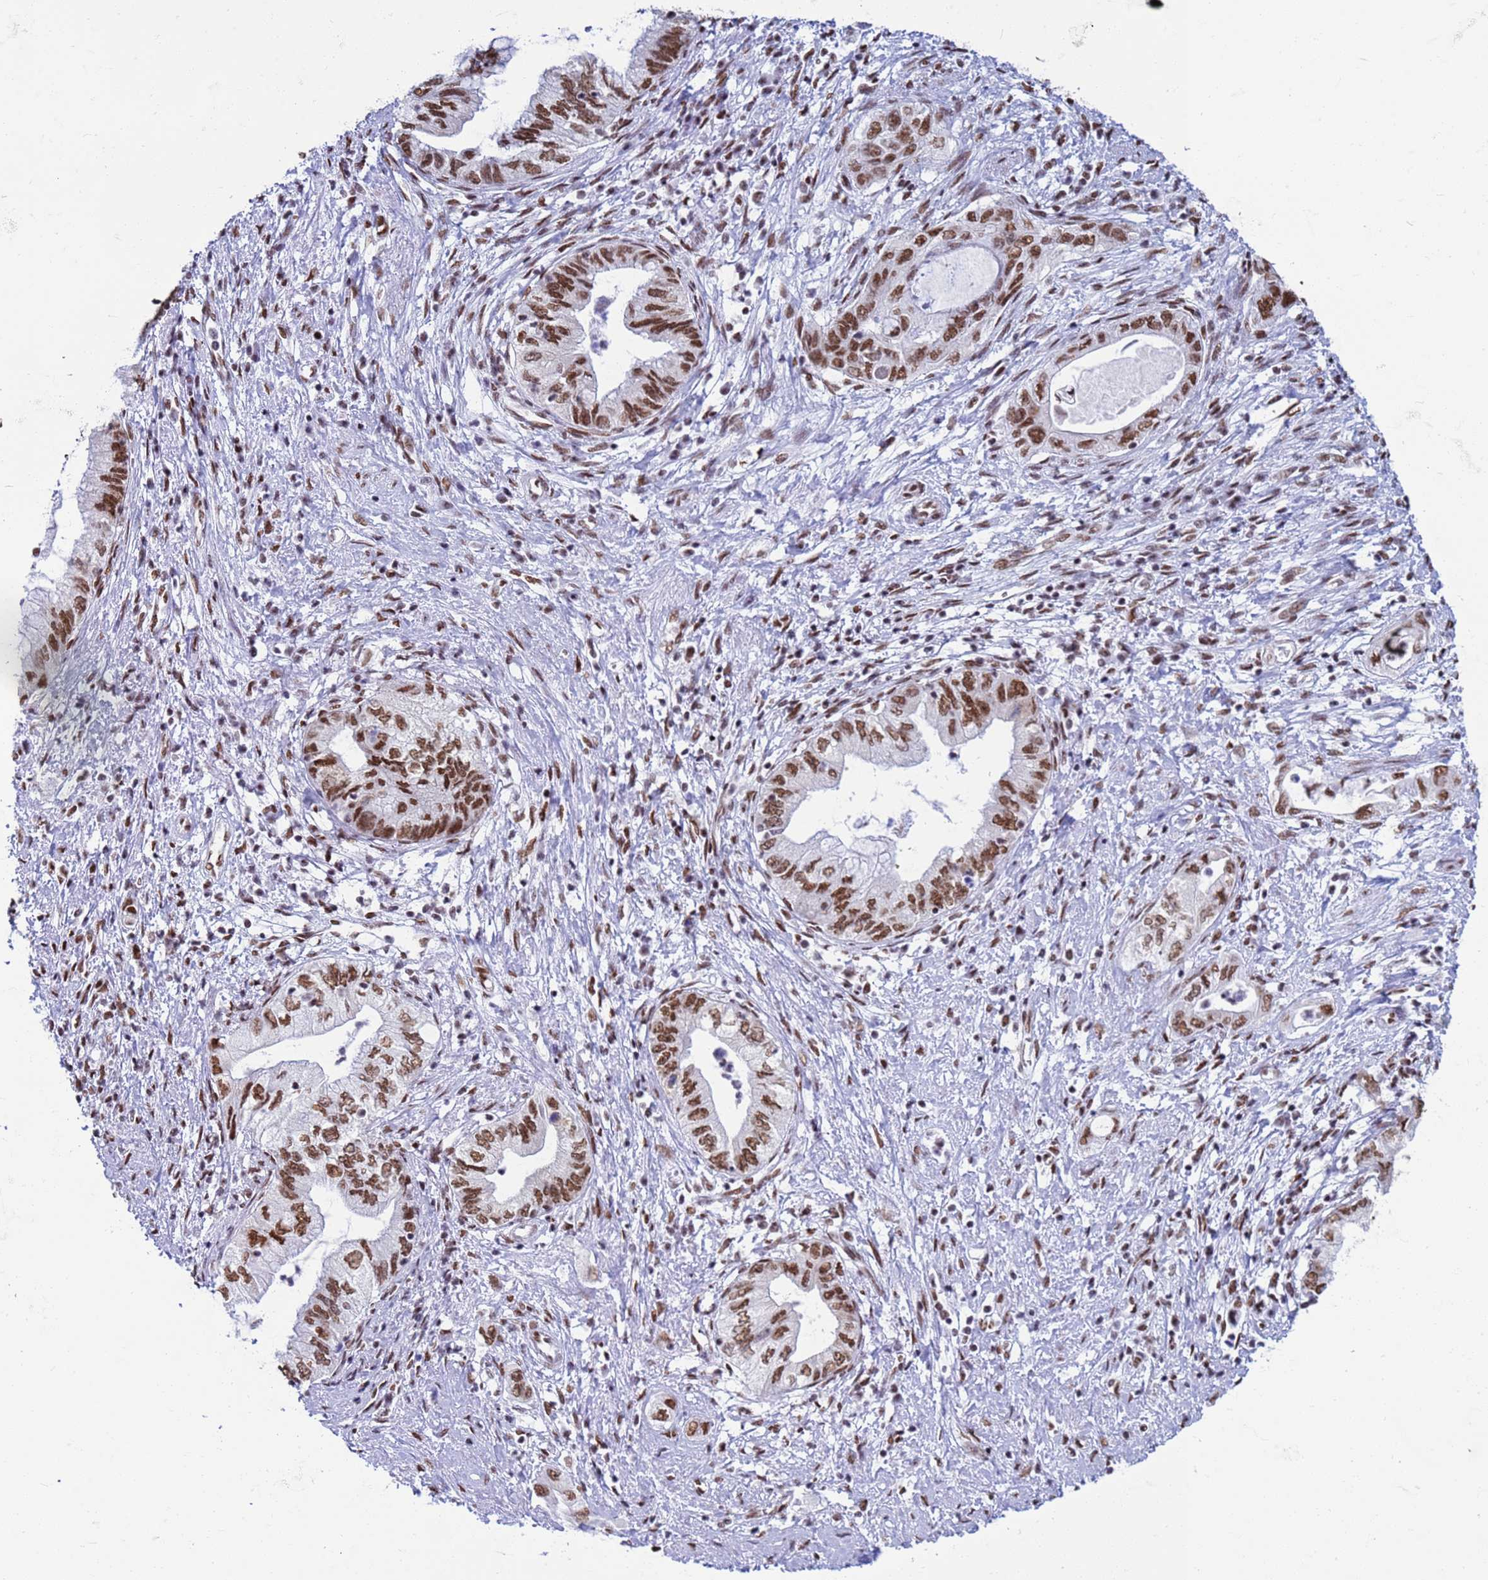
{"staining": {"intensity": "strong", "quantity": ">75%", "location": "nuclear"}, "tissue": "pancreatic cancer", "cell_type": "Tumor cells", "image_type": "cancer", "snomed": [{"axis": "morphology", "description": "Adenocarcinoma, NOS"}, {"axis": "topography", "description": "Pancreas"}], "caption": "Immunohistochemical staining of pancreatic adenocarcinoma shows high levels of strong nuclear expression in about >75% of tumor cells.", "gene": "FAM170B", "patient": {"sex": "female", "age": 73}}